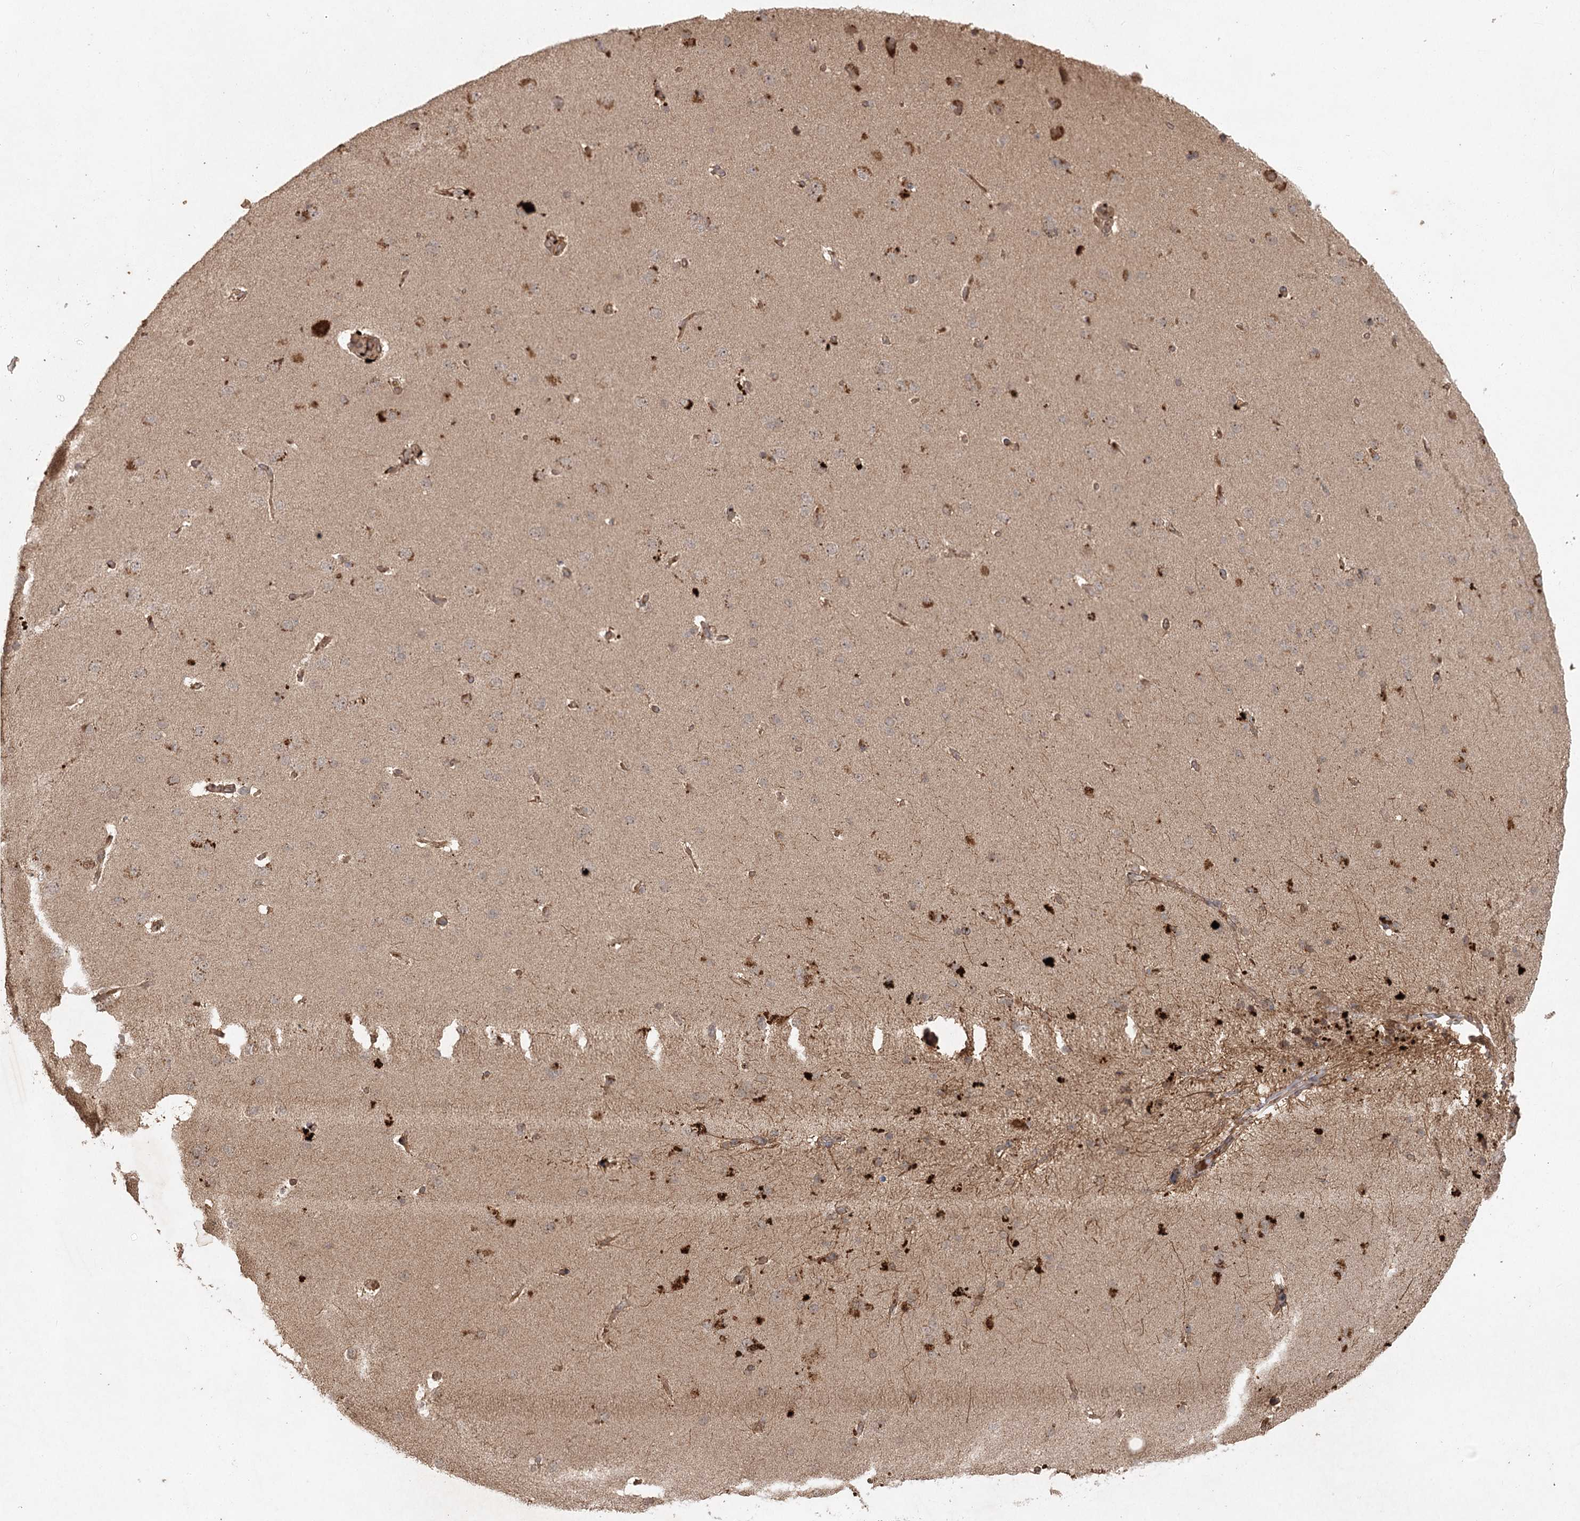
{"staining": {"intensity": "moderate", "quantity": "25%-75%", "location": "cytoplasmic/membranous"}, "tissue": "cerebral cortex", "cell_type": "Endothelial cells", "image_type": "normal", "snomed": [{"axis": "morphology", "description": "Normal tissue, NOS"}, {"axis": "topography", "description": "Cerebral cortex"}], "caption": "Unremarkable cerebral cortex was stained to show a protein in brown. There is medium levels of moderate cytoplasmic/membranous expression in approximately 25%-75% of endothelial cells. (Stains: DAB (3,3'-diaminobenzidine) in brown, nuclei in blue, Microscopy: brightfield microscopy at high magnification).", "gene": "ARL13A", "patient": {"sex": "male", "age": 62}}